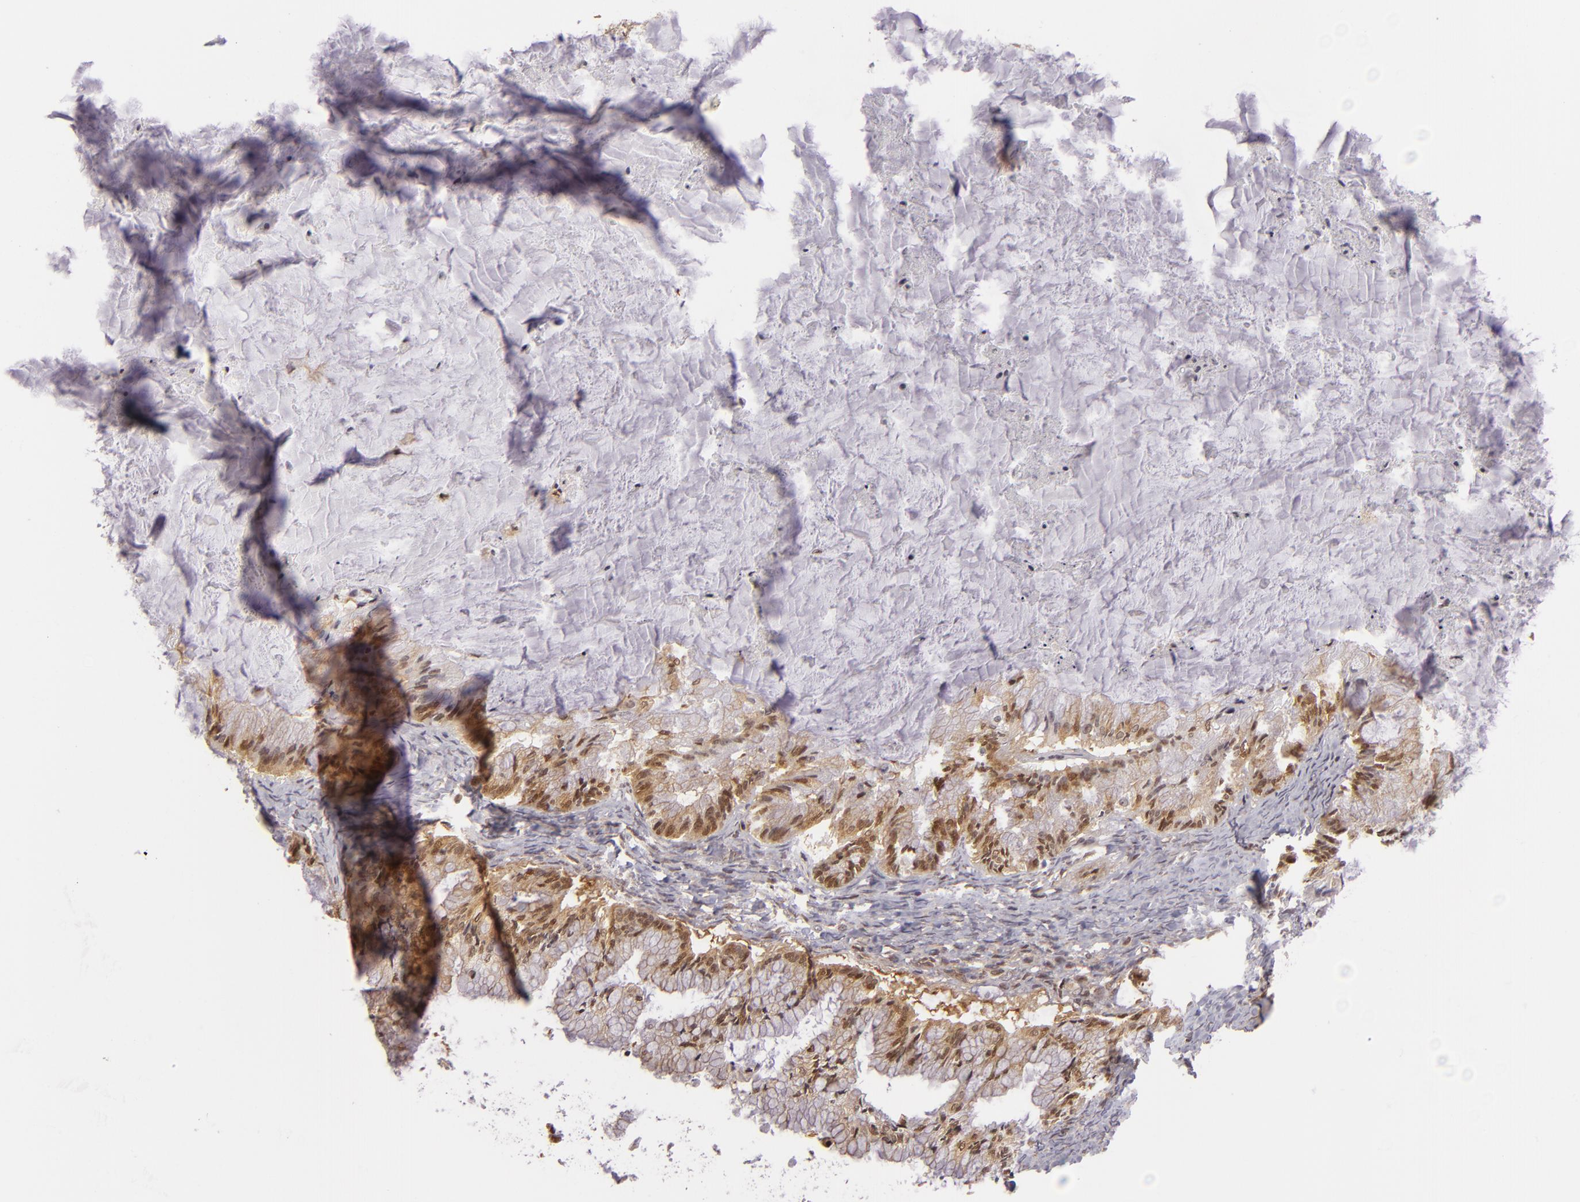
{"staining": {"intensity": "moderate", "quantity": ">75%", "location": "nuclear"}, "tissue": "ovarian cancer", "cell_type": "Tumor cells", "image_type": "cancer", "snomed": [{"axis": "morphology", "description": "Cystadenocarcinoma, mucinous, NOS"}, {"axis": "topography", "description": "Ovary"}], "caption": "Human ovarian mucinous cystadenocarcinoma stained with a brown dye displays moderate nuclear positive positivity in approximately >75% of tumor cells.", "gene": "ZBTB33", "patient": {"sex": "female", "age": 57}}